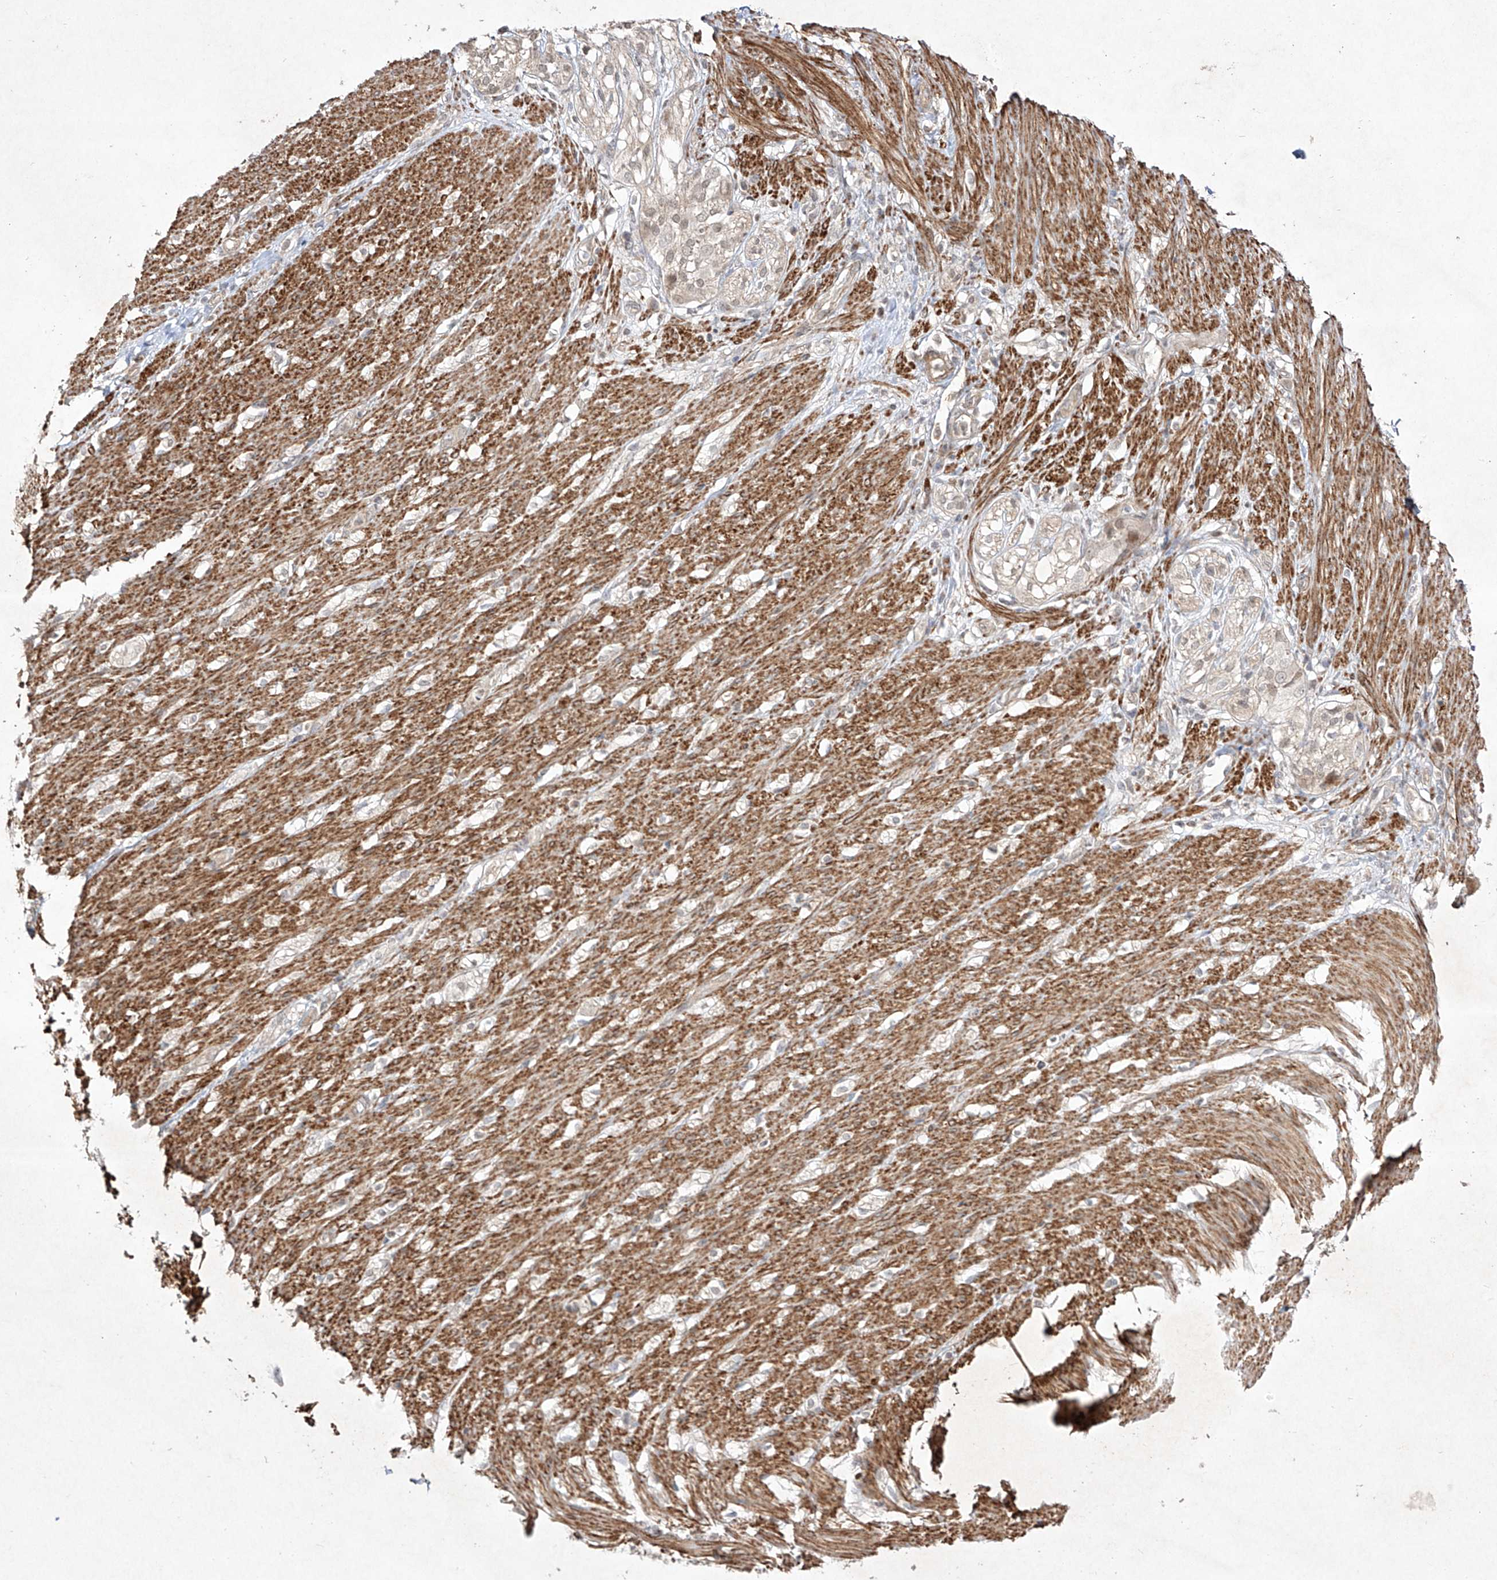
{"staining": {"intensity": "strong", "quantity": ">75%", "location": "cytoplasmic/membranous"}, "tissue": "smooth muscle", "cell_type": "Smooth muscle cells", "image_type": "normal", "snomed": [{"axis": "morphology", "description": "Normal tissue, NOS"}, {"axis": "morphology", "description": "Adenocarcinoma, NOS"}, {"axis": "topography", "description": "Colon"}, {"axis": "topography", "description": "Peripheral nerve tissue"}], "caption": "Smooth muscle stained for a protein displays strong cytoplasmic/membranous positivity in smooth muscle cells. (IHC, brightfield microscopy, high magnification).", "gene": "KDM1B", "patient": {"sex": "male", "age": 14}}